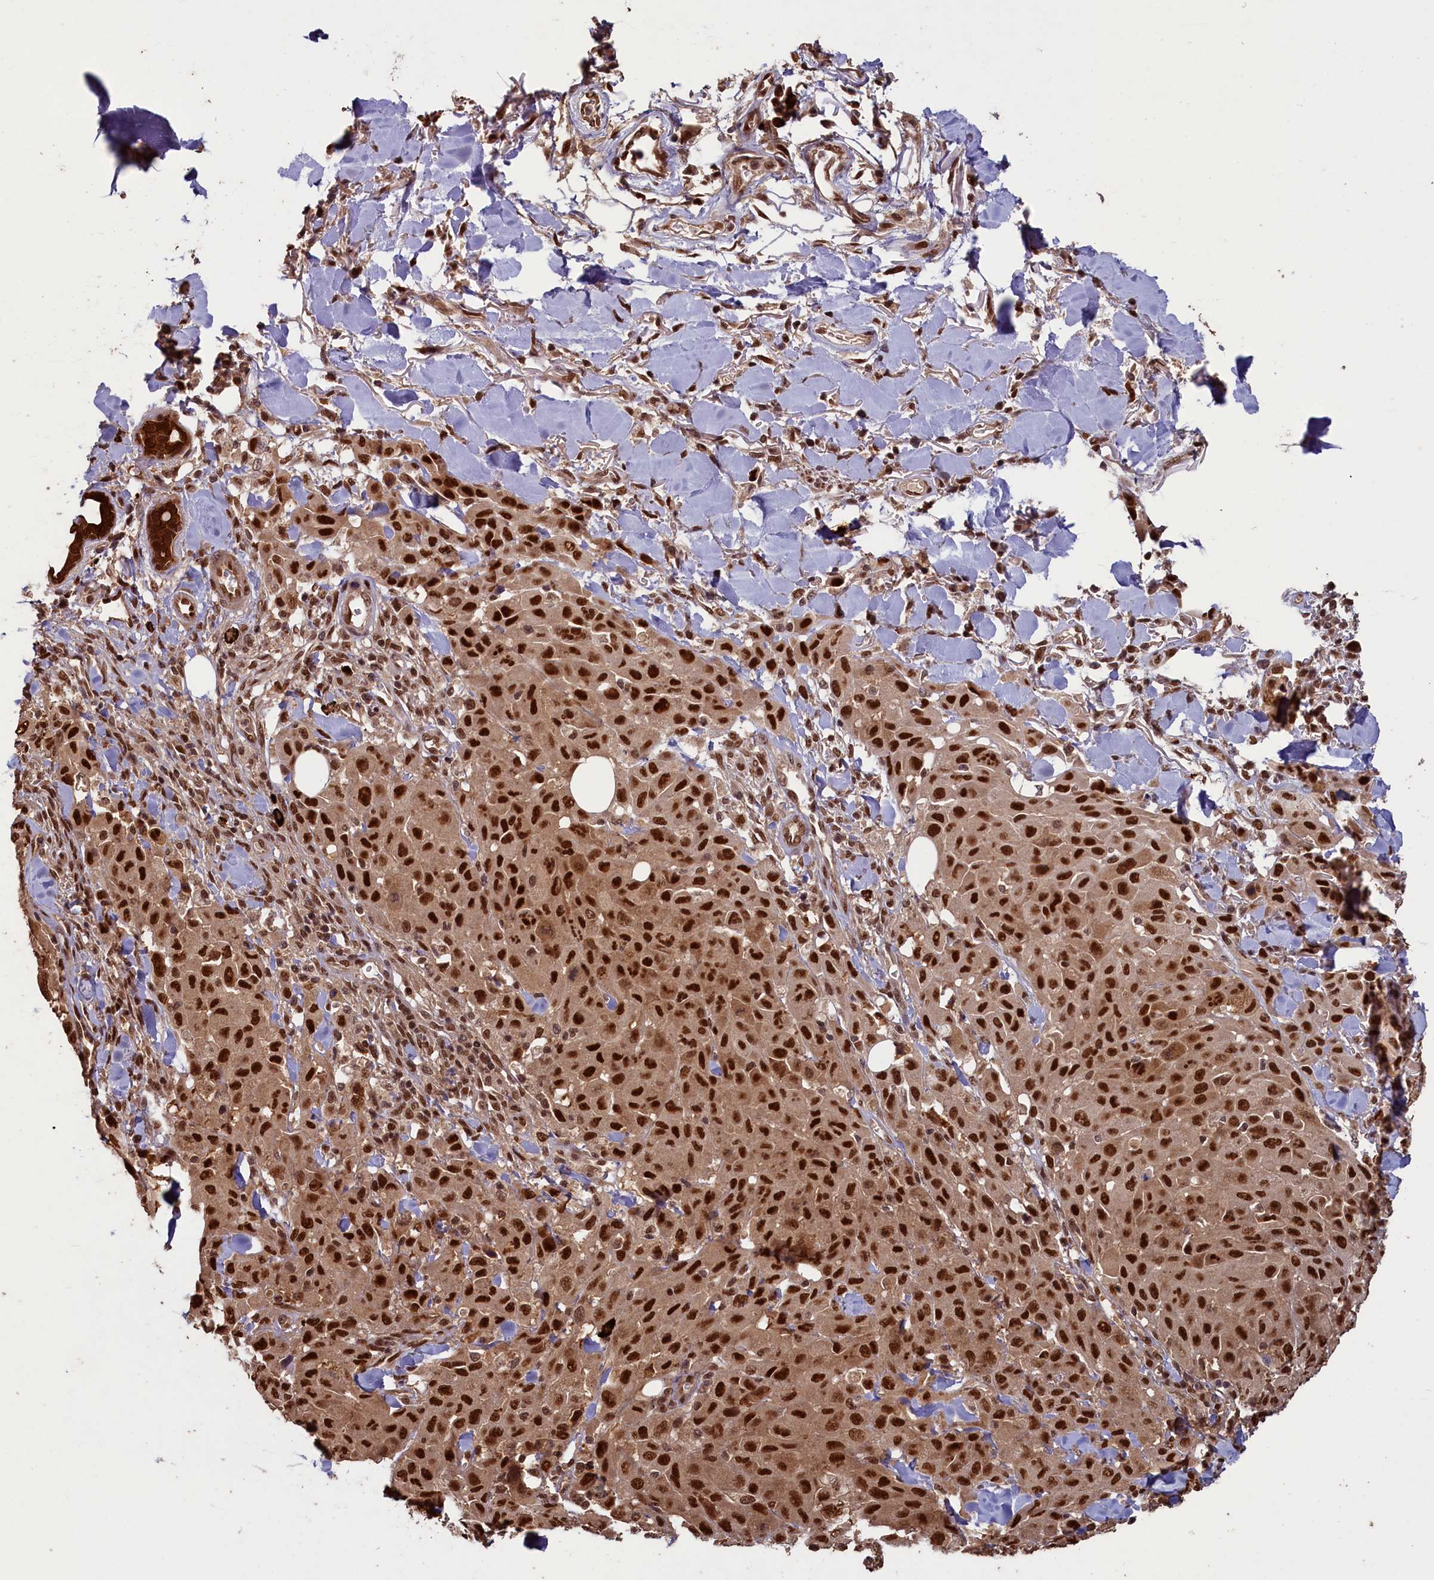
{"staining": {"intensity": "strong", "quantity": ">75%", "location": "nuclear"}, "tissue": "melanoma", "cell_type": "Tumor cells", "image_type": "cancer", "snomed": [{"axis": "morphology", "description": "Malignant melanoma, Metastatic site"}, {"axis": "topography", "description": "Skin"}], "caption": "DAB immunohistochemical staining of melanoma exhibits strong nuclear protein positivity in about >75% of tumor cells. (DAB IHC with brightfield microscopy, high magnification).", "gene": "NAE1", "patient": {"sex": "female", "age": 81}}